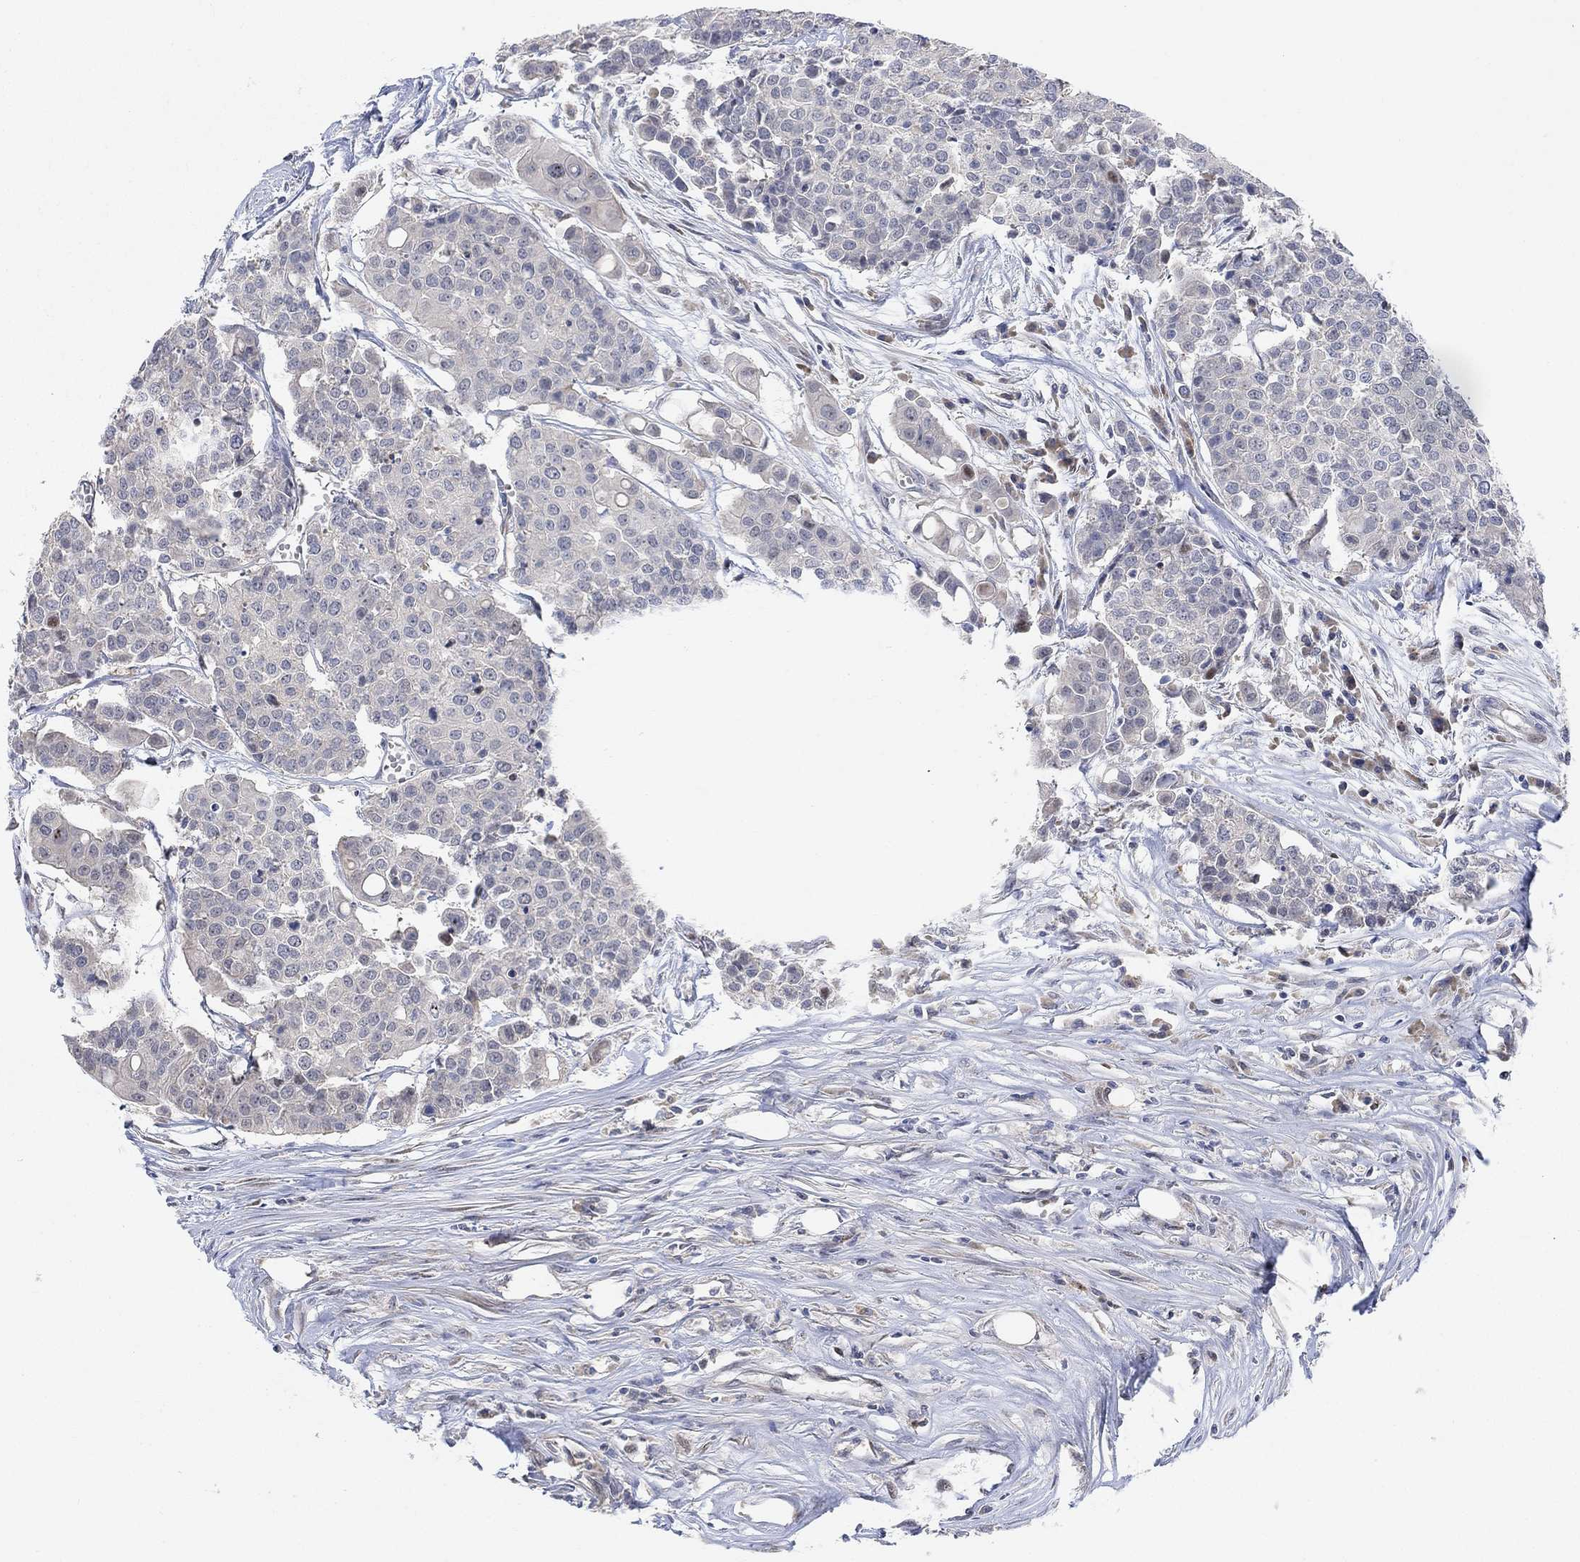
{"staining": {"intensity": "negative", "quantity": "none", "location": "none"}, "tissue": "carcinoid", "cell_type": "Tumor cells", "image_type": "cancer", "snomed": [{"axis": "morphology", "description": "Carcinoid, malignant, NOS"}, {"axis": "topography", "description": "Colon"}], "caption": "This is a image of immunohistochemistry (IHC) staining of malignant carcinoid, which shows no positivity in tumor cells. (Stains: DAB (3,3'-diaminobenzidine) IHC with hematoxylin counter stain, Microscopy: brightfield microscopy at high magnification).", "gene": "CNTF", "patient": {"sex": "male", "age": 81}}